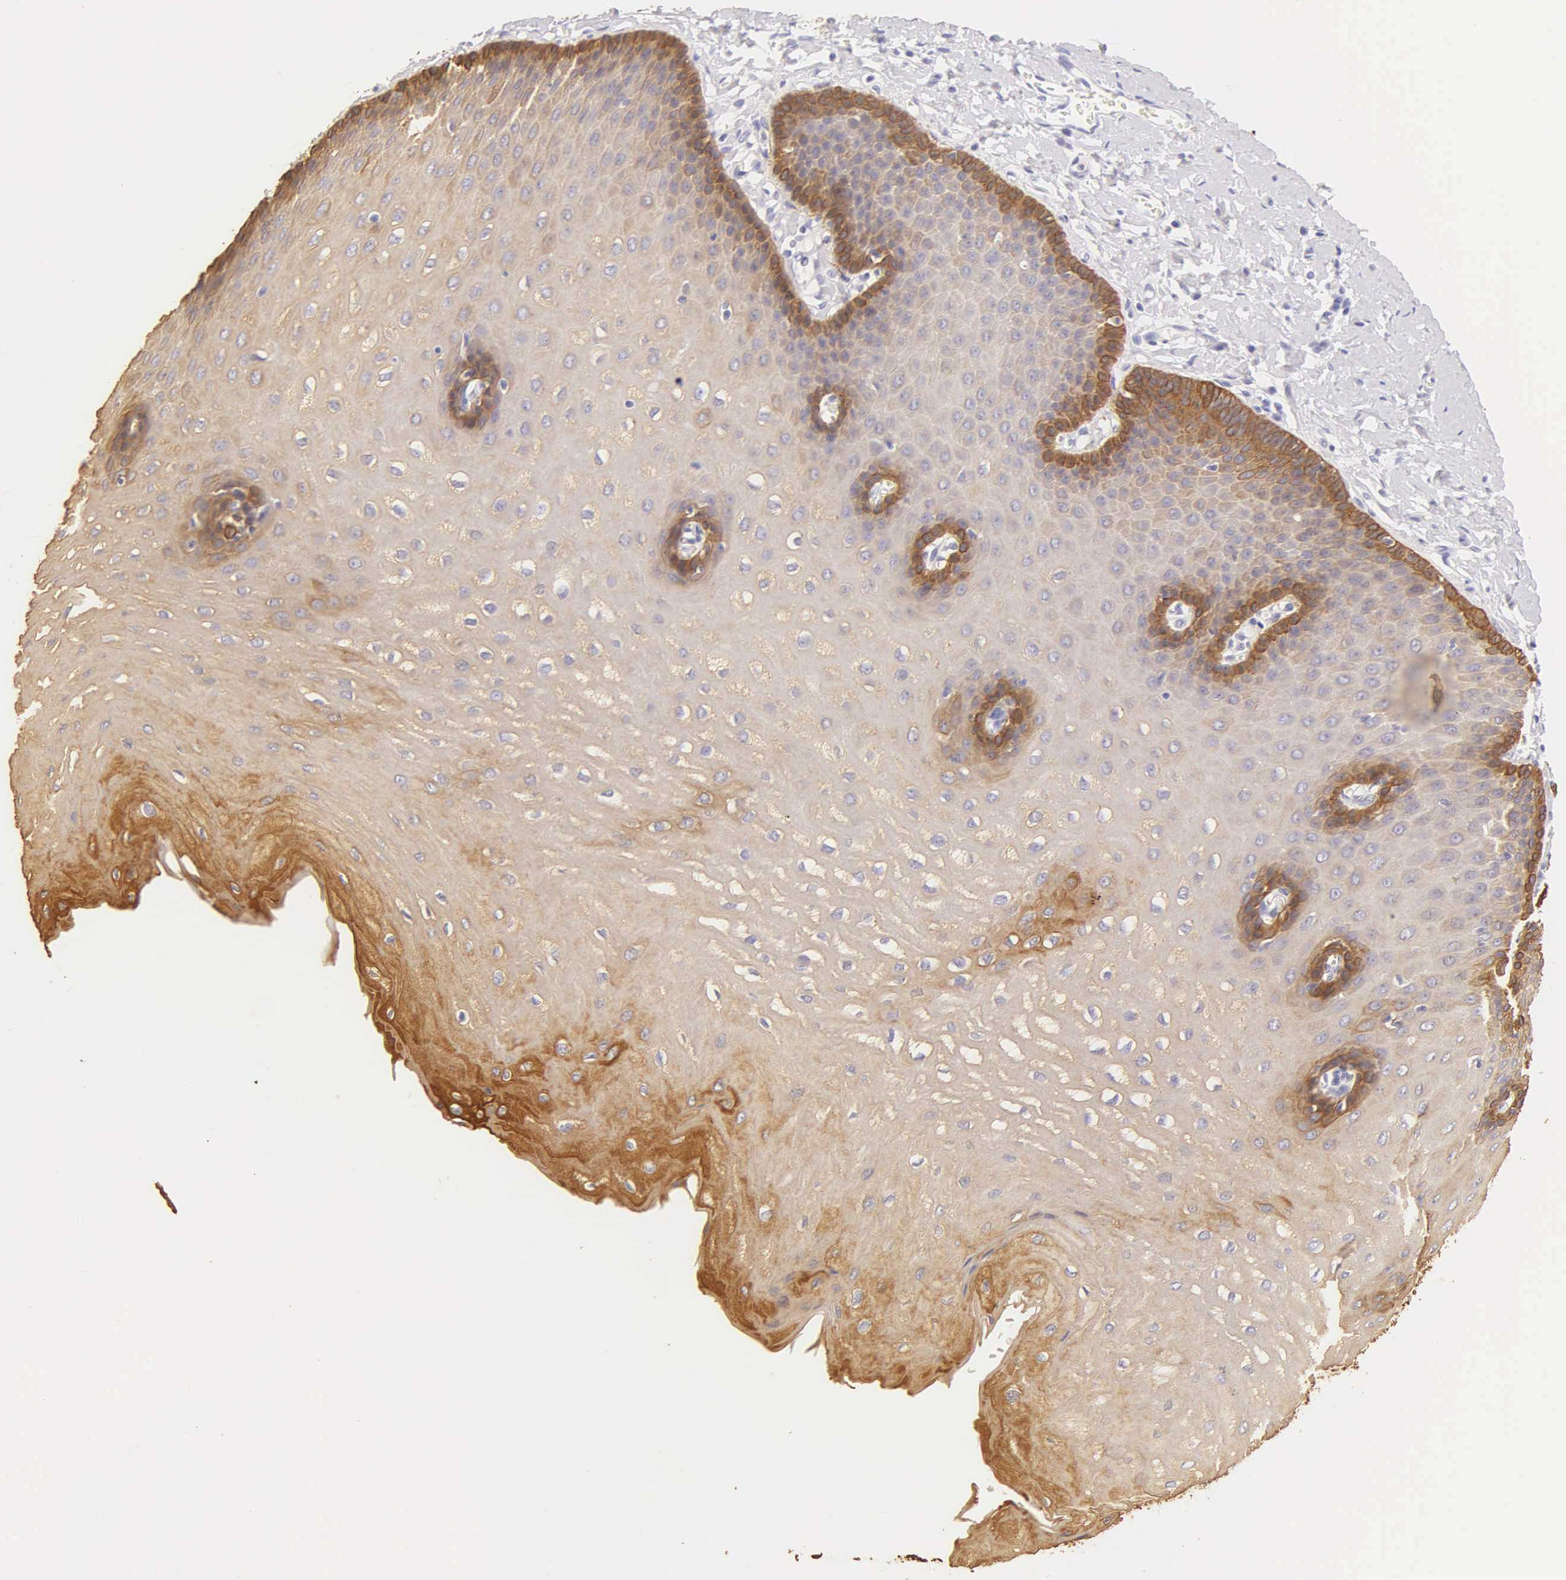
{"staining": {"intensity": "moderate", "quantity": "<25%", "location": "cytoplasmic/membranous"}, "tissue": "esophagus", "cell_type": "Squamous epithelial cells", "image_type": "normal", "snomed": [{"axis": "morphology", "description": "Normal tissue, NOS"}, {"axis": "topography", "description": "Esophagus"}], "caption": "This photomicrograph displays immunohistochemistry staining of unremarkable human esophagus, with low moderate cytoplasmic/membranous expression in approximately <25% of squamous epithelial cells.", "gene": "KRT14", "patient": {"sex": "male", "age": 70}}